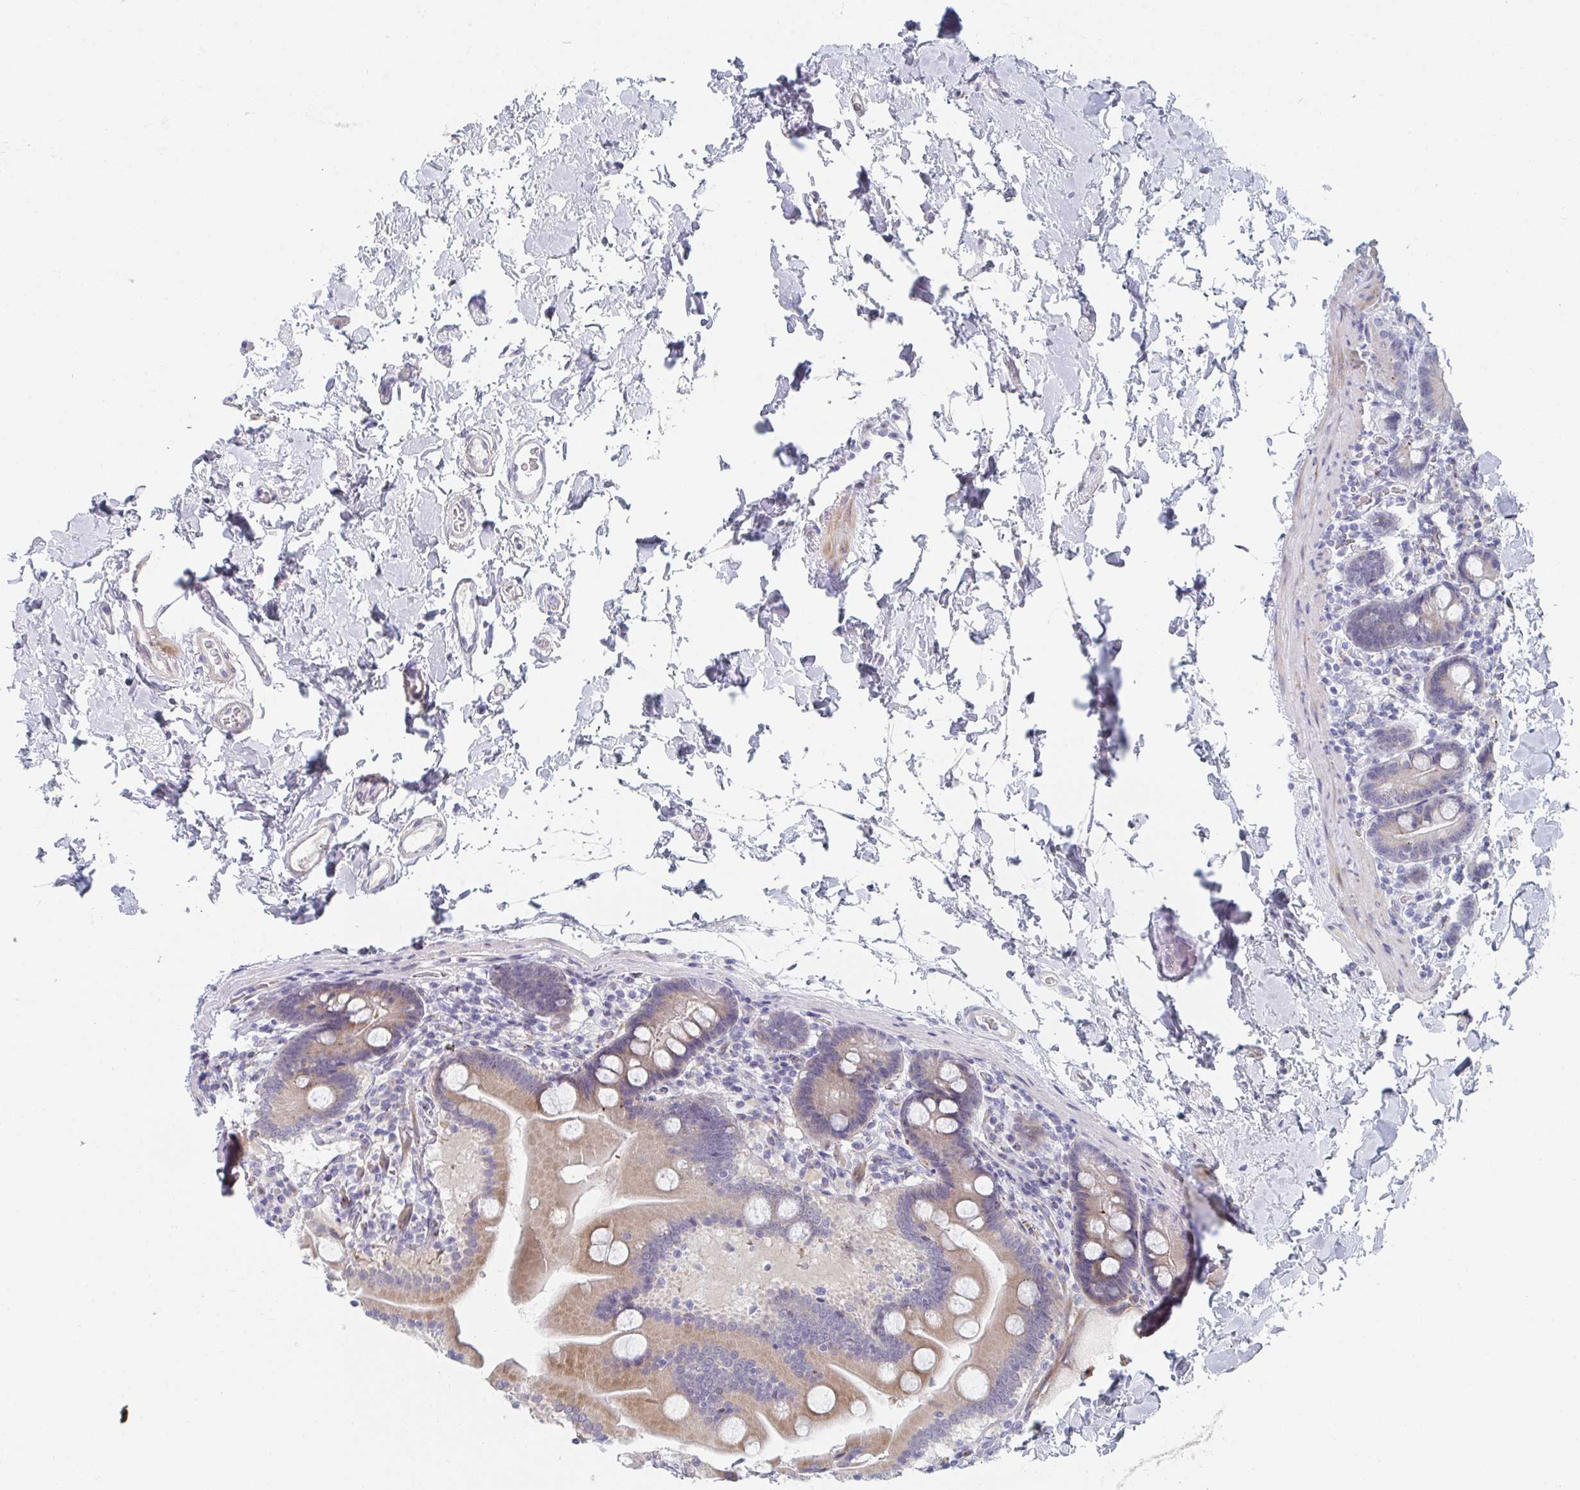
{"staining": {"intensity": "moderate", "quantity": "25%-75%", "location": "cytoplasmic/membranous"}, "tissue": "duodenum", "cell_type": "Glandular cells", "image_type": "normal", "snomed": [{"axis": "morphology", "description": "Normal tissue, NOS"}, {"axis": "topography", "description": "Duodenum"}], "caption": "Normal duodenum displays moderate cytoplasmic/membranous positivity in about 25%-75% of glandular cells.", "gene": "PSMG1", "patient": {"sex": "male", "age": 55}}